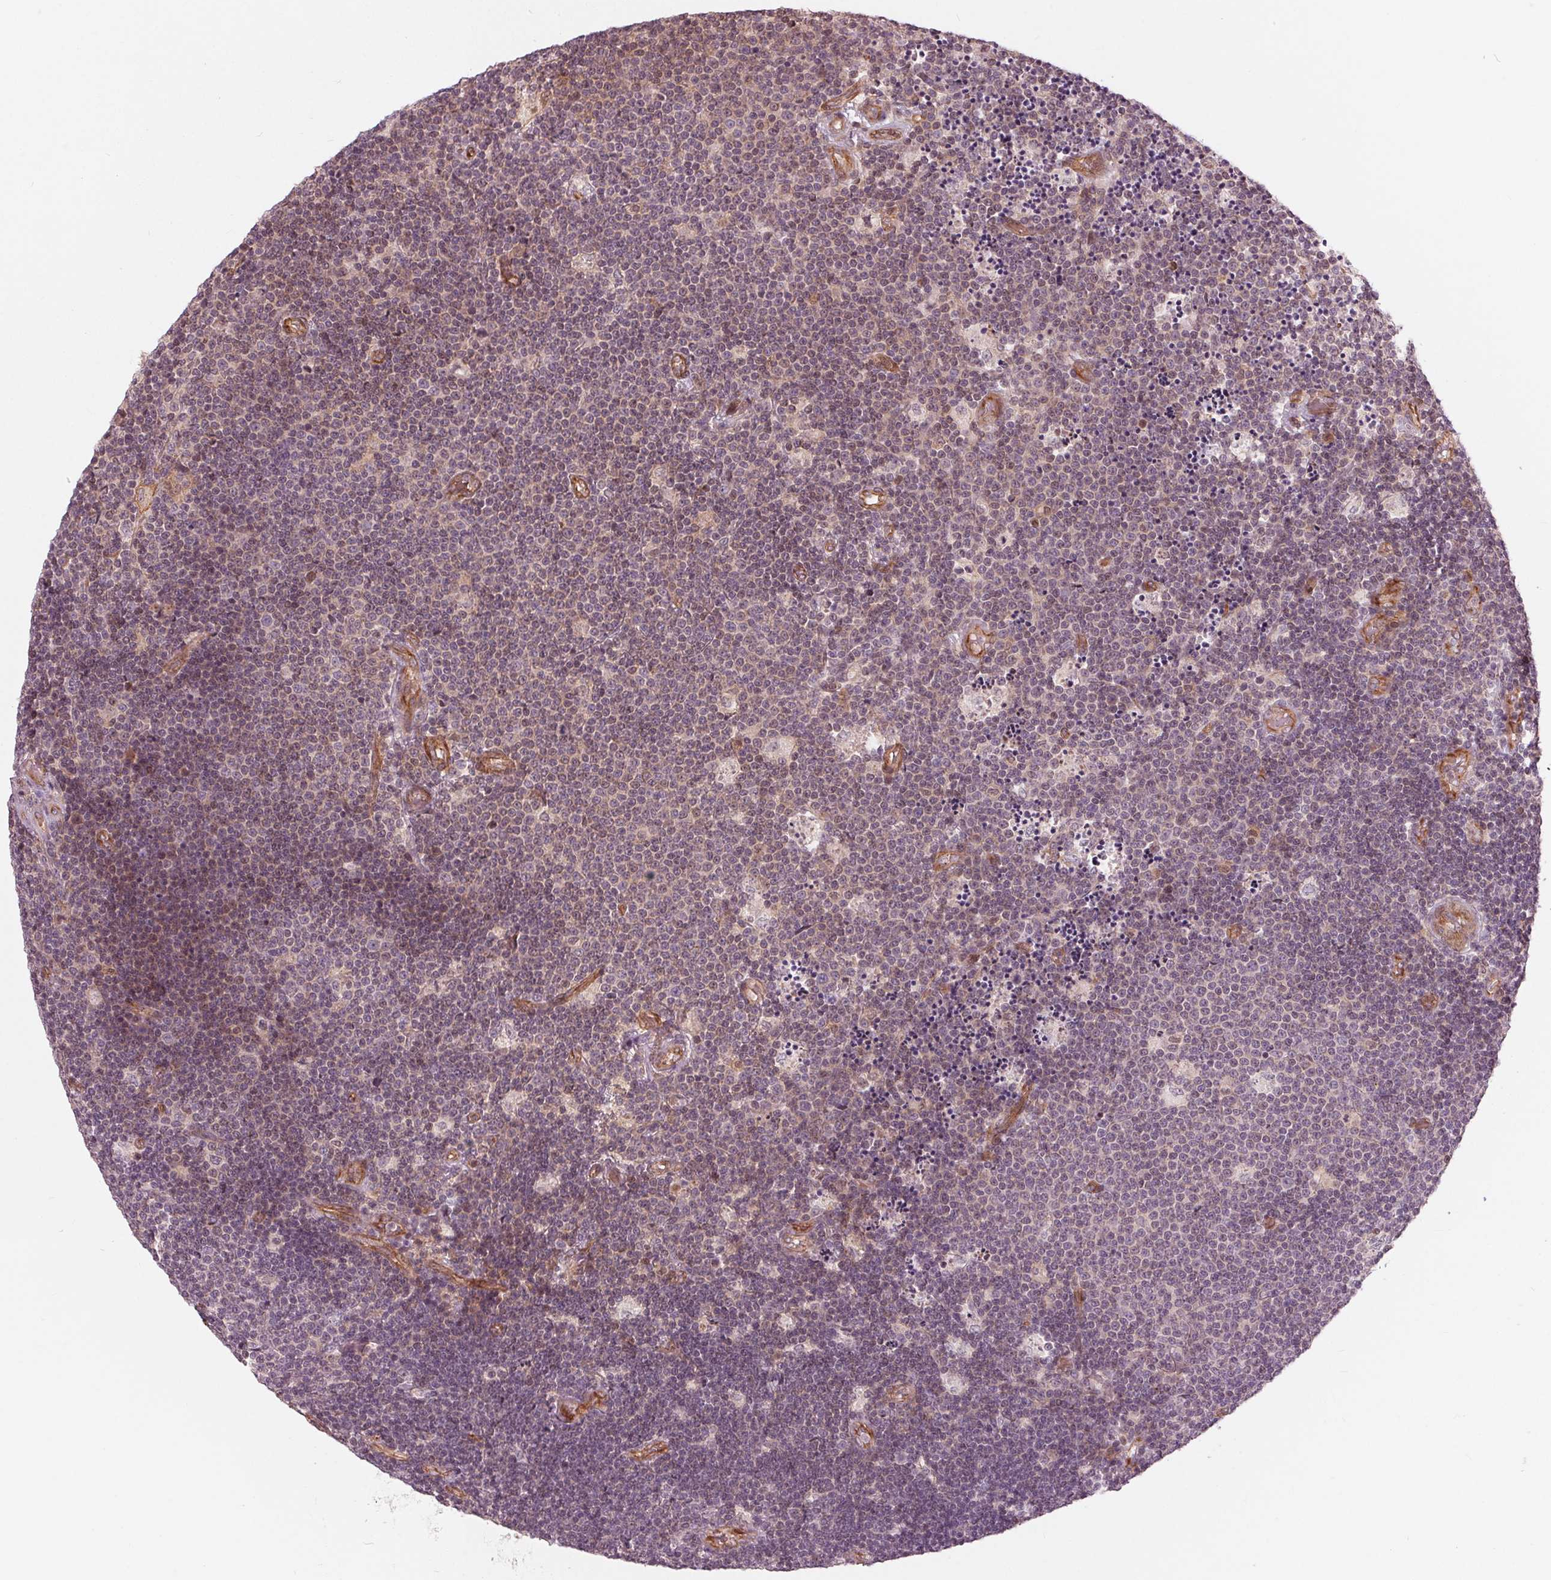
{"staining": {"intensity": "negative", "quantity": "none", "location": "none"}, "tissue": "lymphoma", "cell_type": "Tumor cells", "image_type": "cancer", "snomed": [{"axis": "morphology", "description": "Malignant lymphoma, non-Hodgkin's type, Low grade"}, {"axis": "topography", "description": "Brain"}], "caption": "A high-resolution micrograph shows immunohistochemistry (IHC) staining of malignant lymphoma, non-Hodgkin's type (low-grade), which demonstrates no significant staining in tumor cells.", "gene": "TXNIP", "patient": {"sex": "female", "age": 66}}